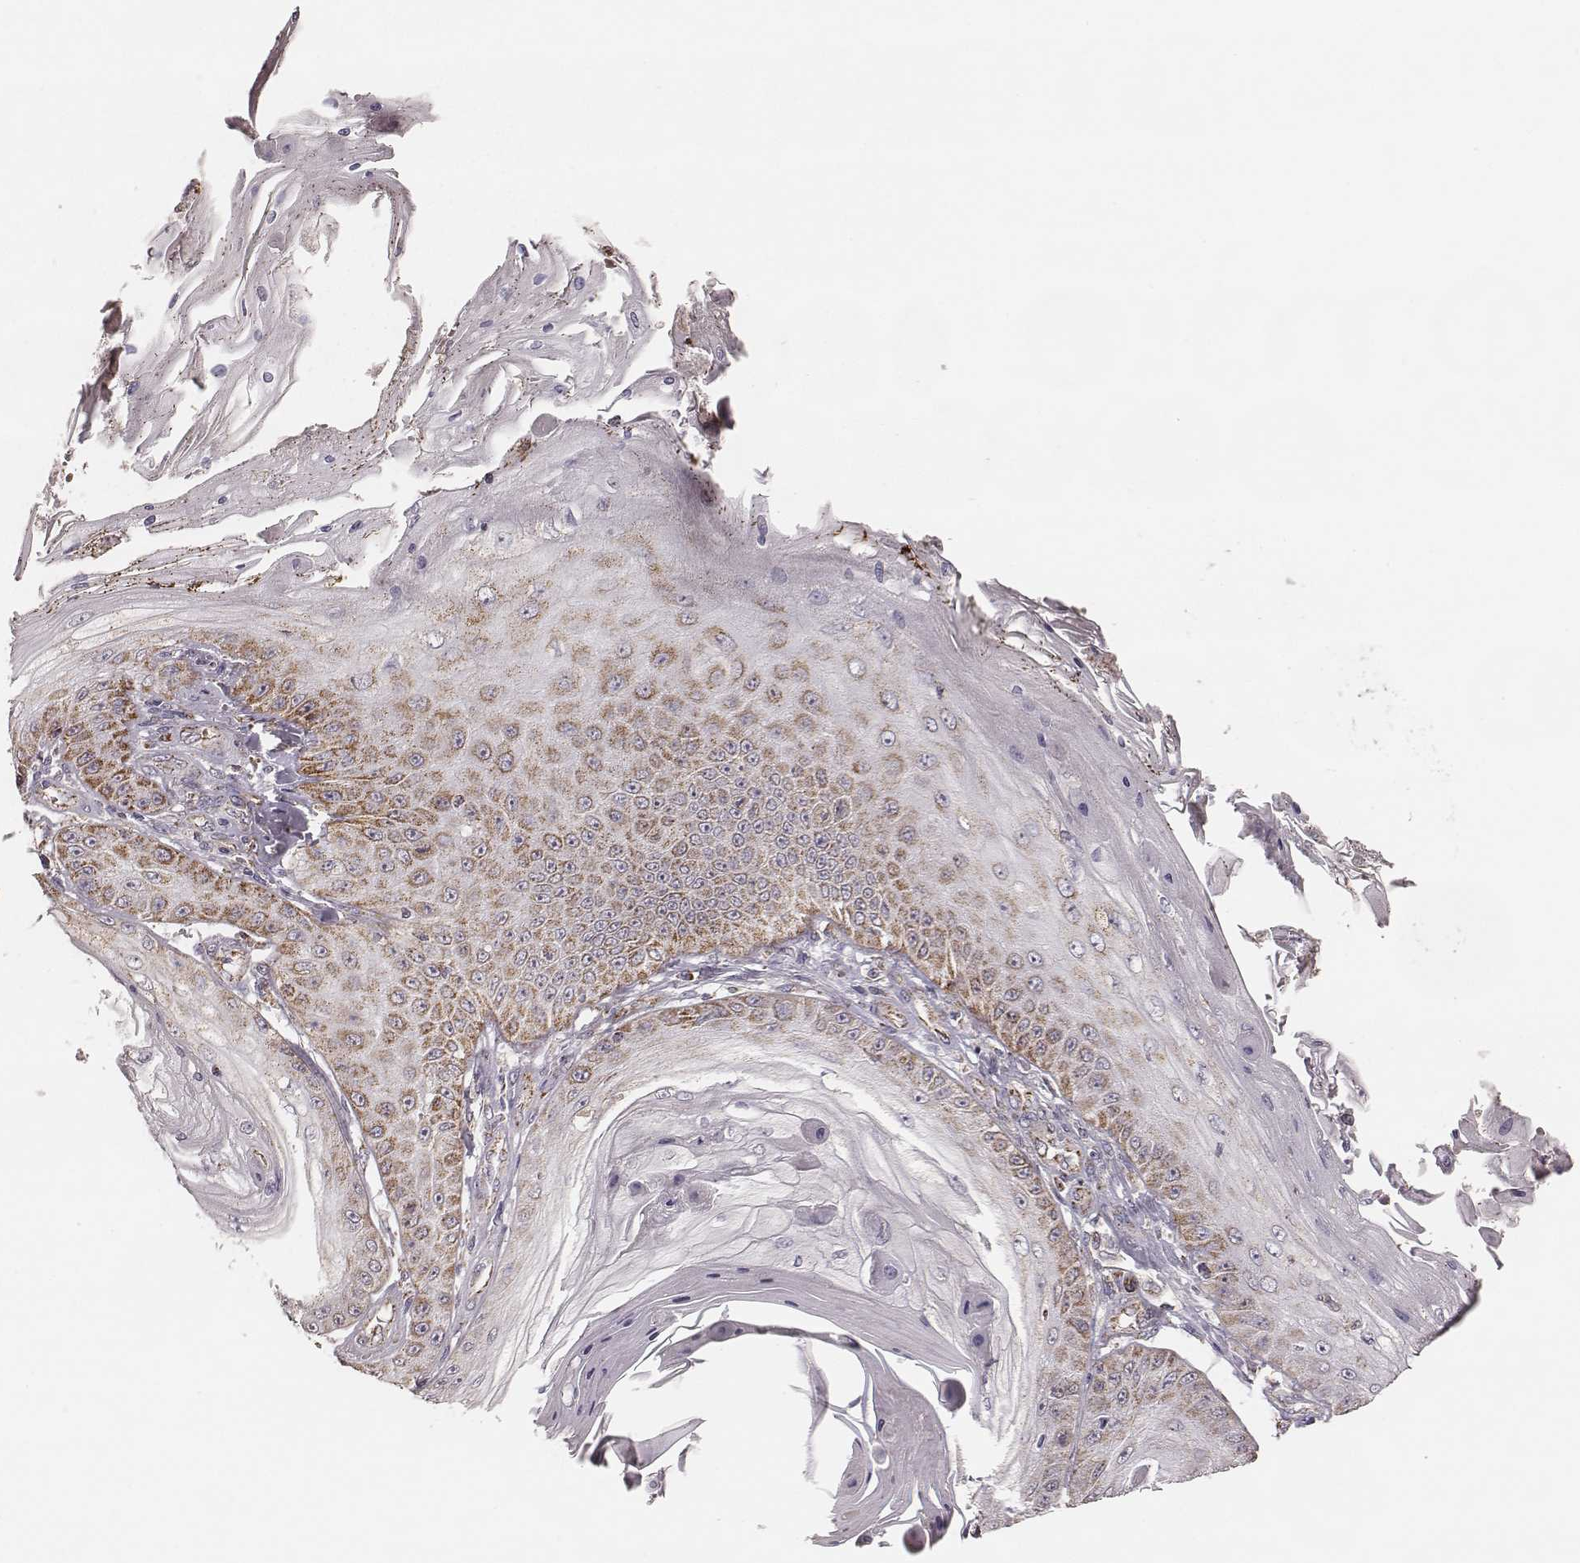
{"staining": {"intensity": "moderate", "quantity": "25%-75%", "location": "cytoplasmic/membranous"}, "tissue": "skin cancer", "cell_type": "Tumor cells", "image_type": "cancer", "snomed": [{"axis": "morphology", "description": "Squamous cell carcinoma, NOS"}, {"axis": "topography", "description": "Skin"}], "caption": "This is an image of immunohistochemistry (IHC) staining of squamous cell carcinoma (skin), which shows moderate staining in the cytoplasmic/membranous of tumor cells.", "gene": "TUFM", "patient": {"sex": "male", "age": 70}}